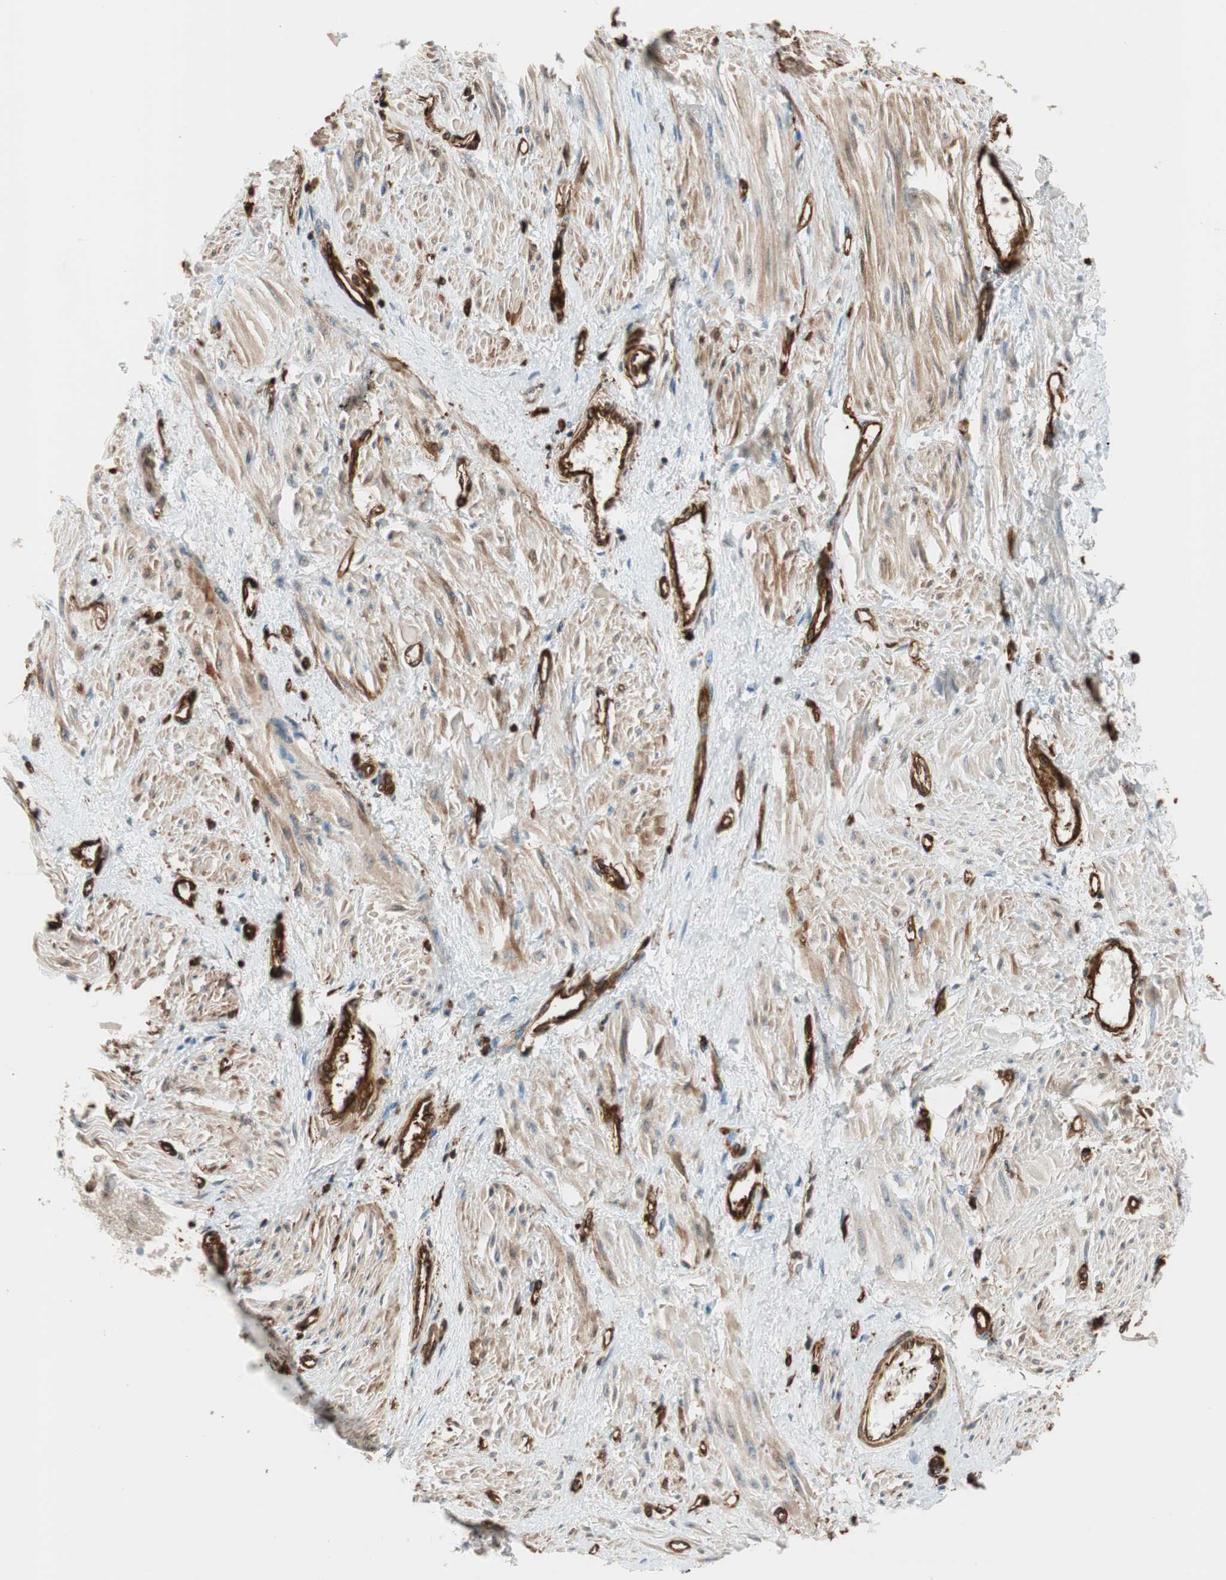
{"staining": {"intensity": "moderate", "quantity": ">75%", "location": "cytoplasmic/membranous"}, "tissue": "smooth muscle", "cell_type": "Smooth muscle cells", "image_type": "normal", "snomed": [{"axis": "morphology", "description": "Normal tissue, NOS"}, {"axis": "topography", "description": "Smooth muscle"}, {"axis": "topography", "description": "Uterus"}], "caption": "A photomicrograph of smooth muscle stained for a protein demonstrates moderate cytoplasmic/membranous brown staining in smooth muscle cells.", "gene": "VASP", "patient": {"sex": "female", "age": 39}}